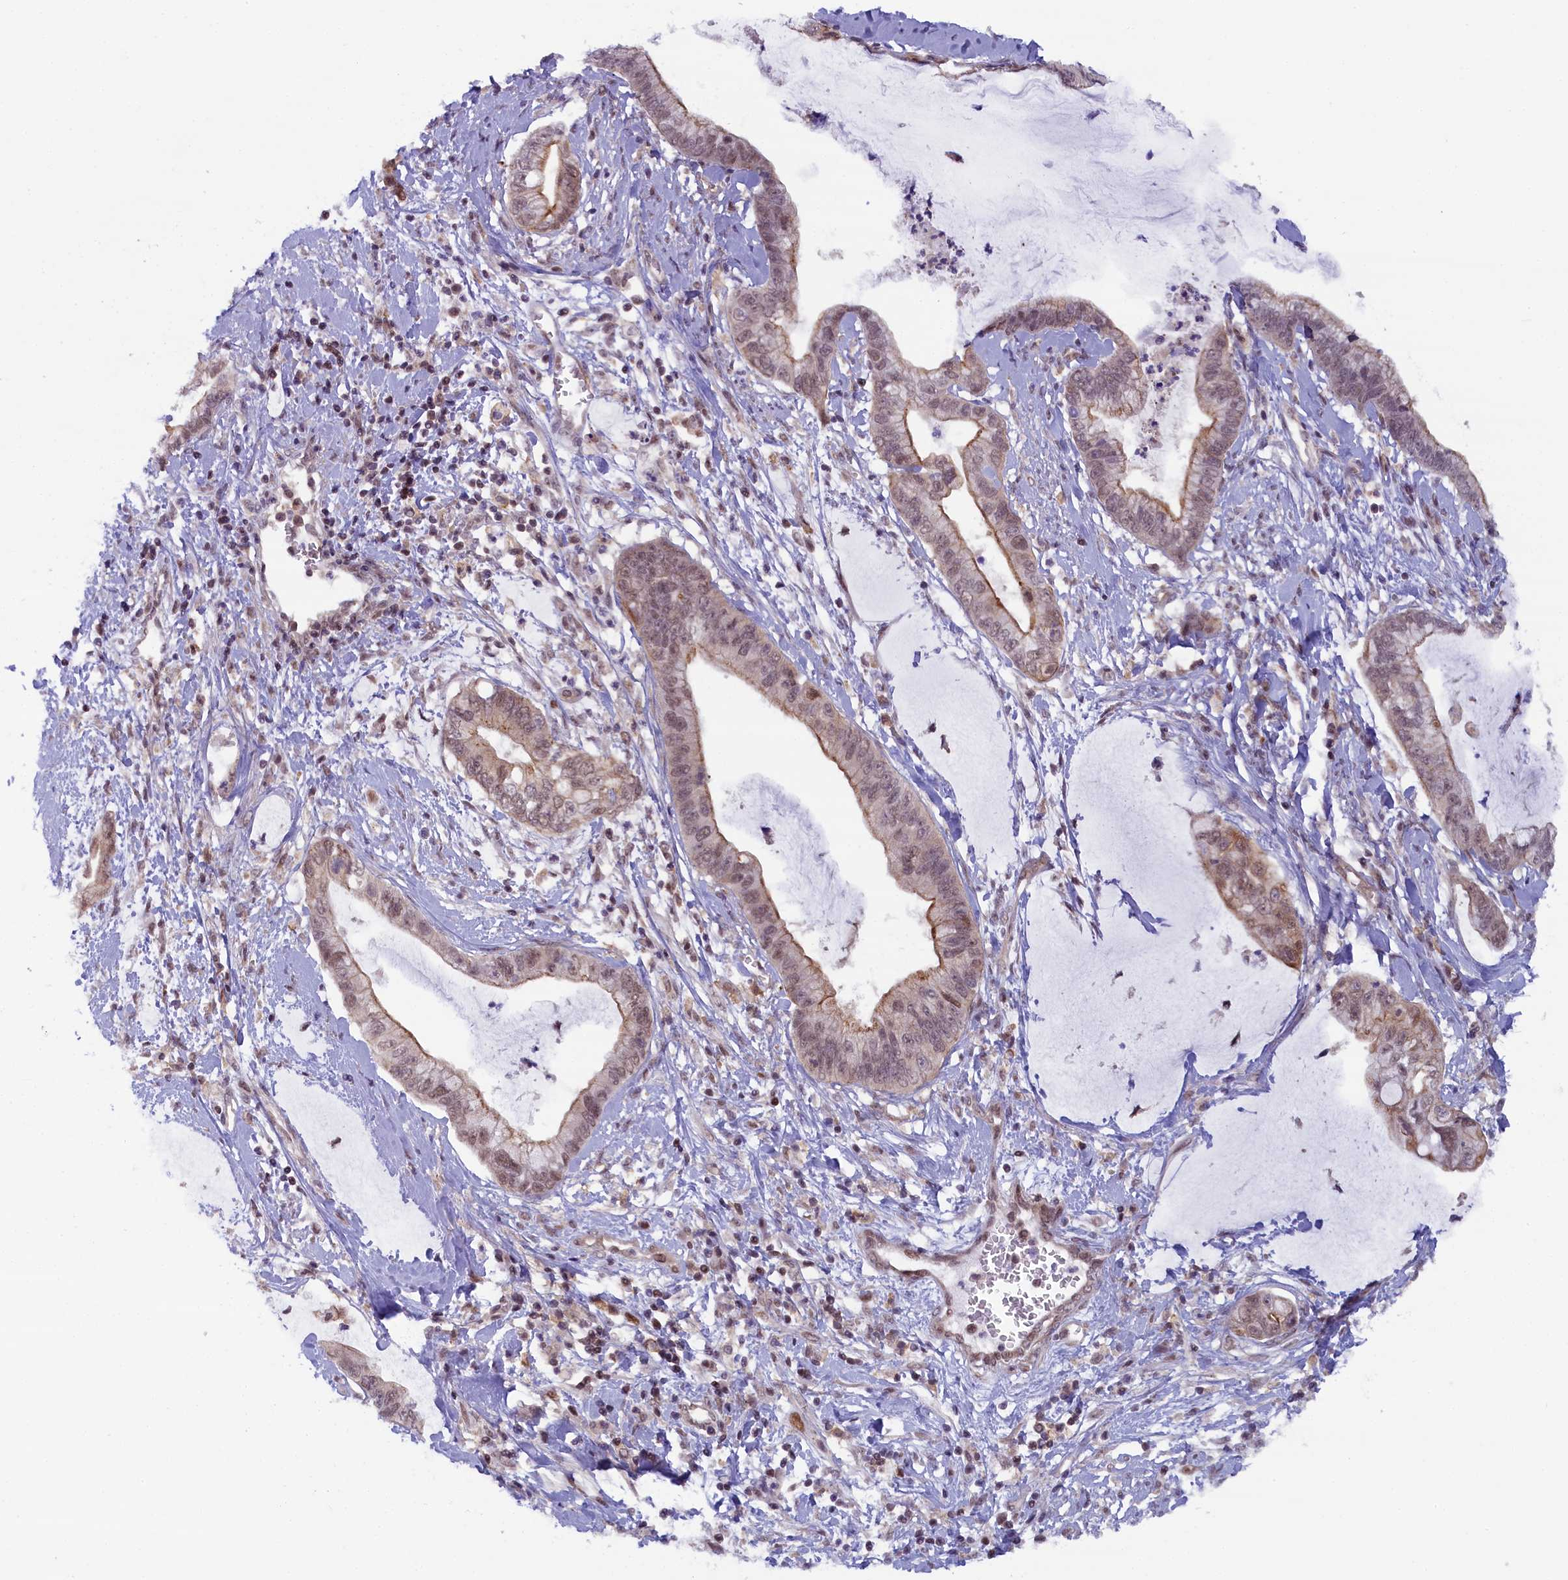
{"staining": {"intensity": "weak", "quantity": ">75%", "location": "cytoplasmic/membranous,nuclear"}, "tissue": "cervical cancer", "cell_type": "Tumor cells", "image_type": "cancer", "snomed": [{"axis": "morphology", "description": "Adenocarcinoma, NOS"}, {"axis": "topography", "description": "Cervix"}], "caption": "Immunohistochemical staining of adenocarcinoma (cervical) demonstrates weak cytoplasmic/membranous and nuclear protein staining in about >75% of tumor cells. (brown staining indicates protein expression, while blue staining denotes nuclei).", "gene": "FCHO1", "patient": {"sex": "female", "age": 44}}